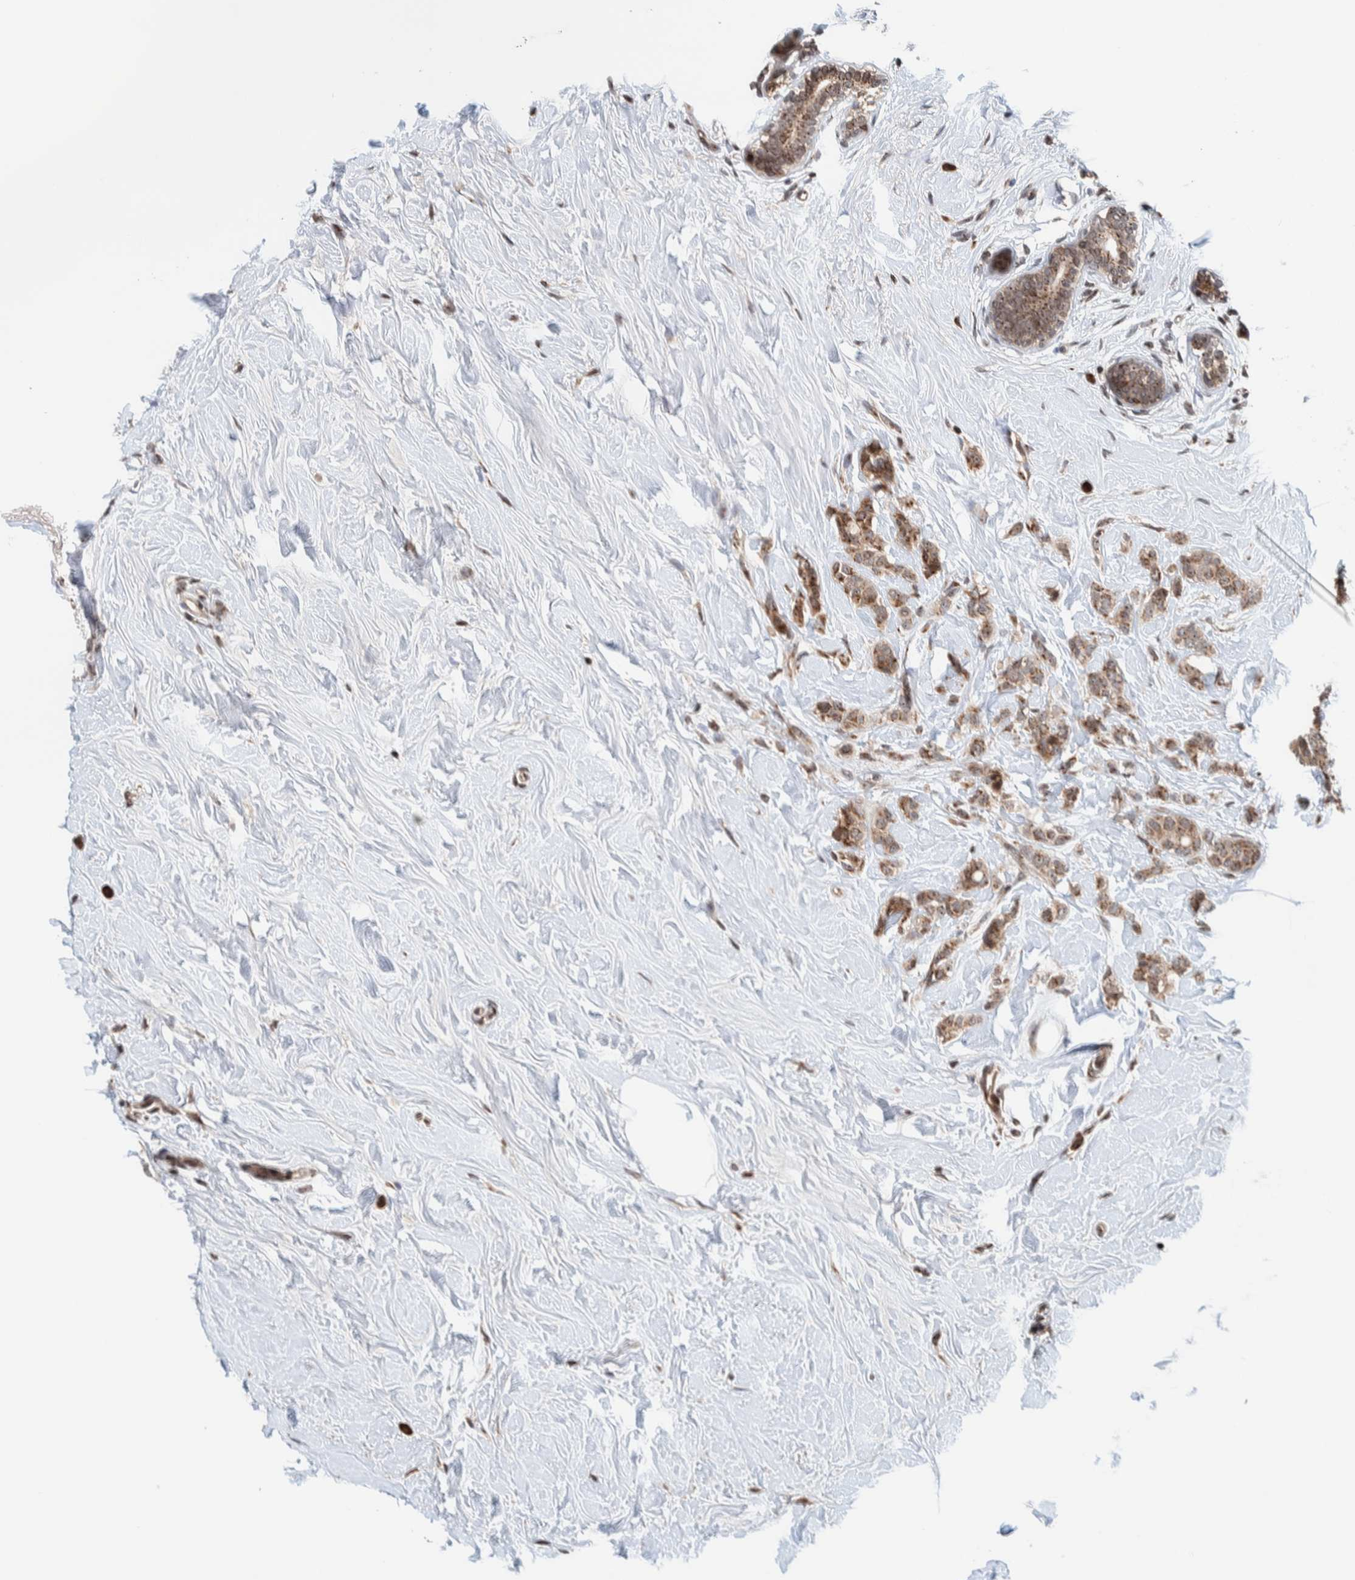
{"staining": {"intensity": "weak", "quantity": ">75%", "location": "cytoplasmic/membranous,nuclear"}, "tissue": "breast cancer", "cell_type": "Tumor cells", "image_type": "cancer", "snomed": [{"axis": "morphology", "description": "Lobular carcinoma, in situ"}, {"axis": "morphology", "description": "Lobular carcinoma"}, {"axis": "topography", "description": "Breast"}], "caption": "The histopathology image exhibits a brown stain indicating the presence of a protein in the cytoplasmic/membranous and nuclear of tumor cells in breast cancer (lobular carcinoma in situ).", "gene": "CCDC182", "patient": {"sex": "female", "age": 41}}